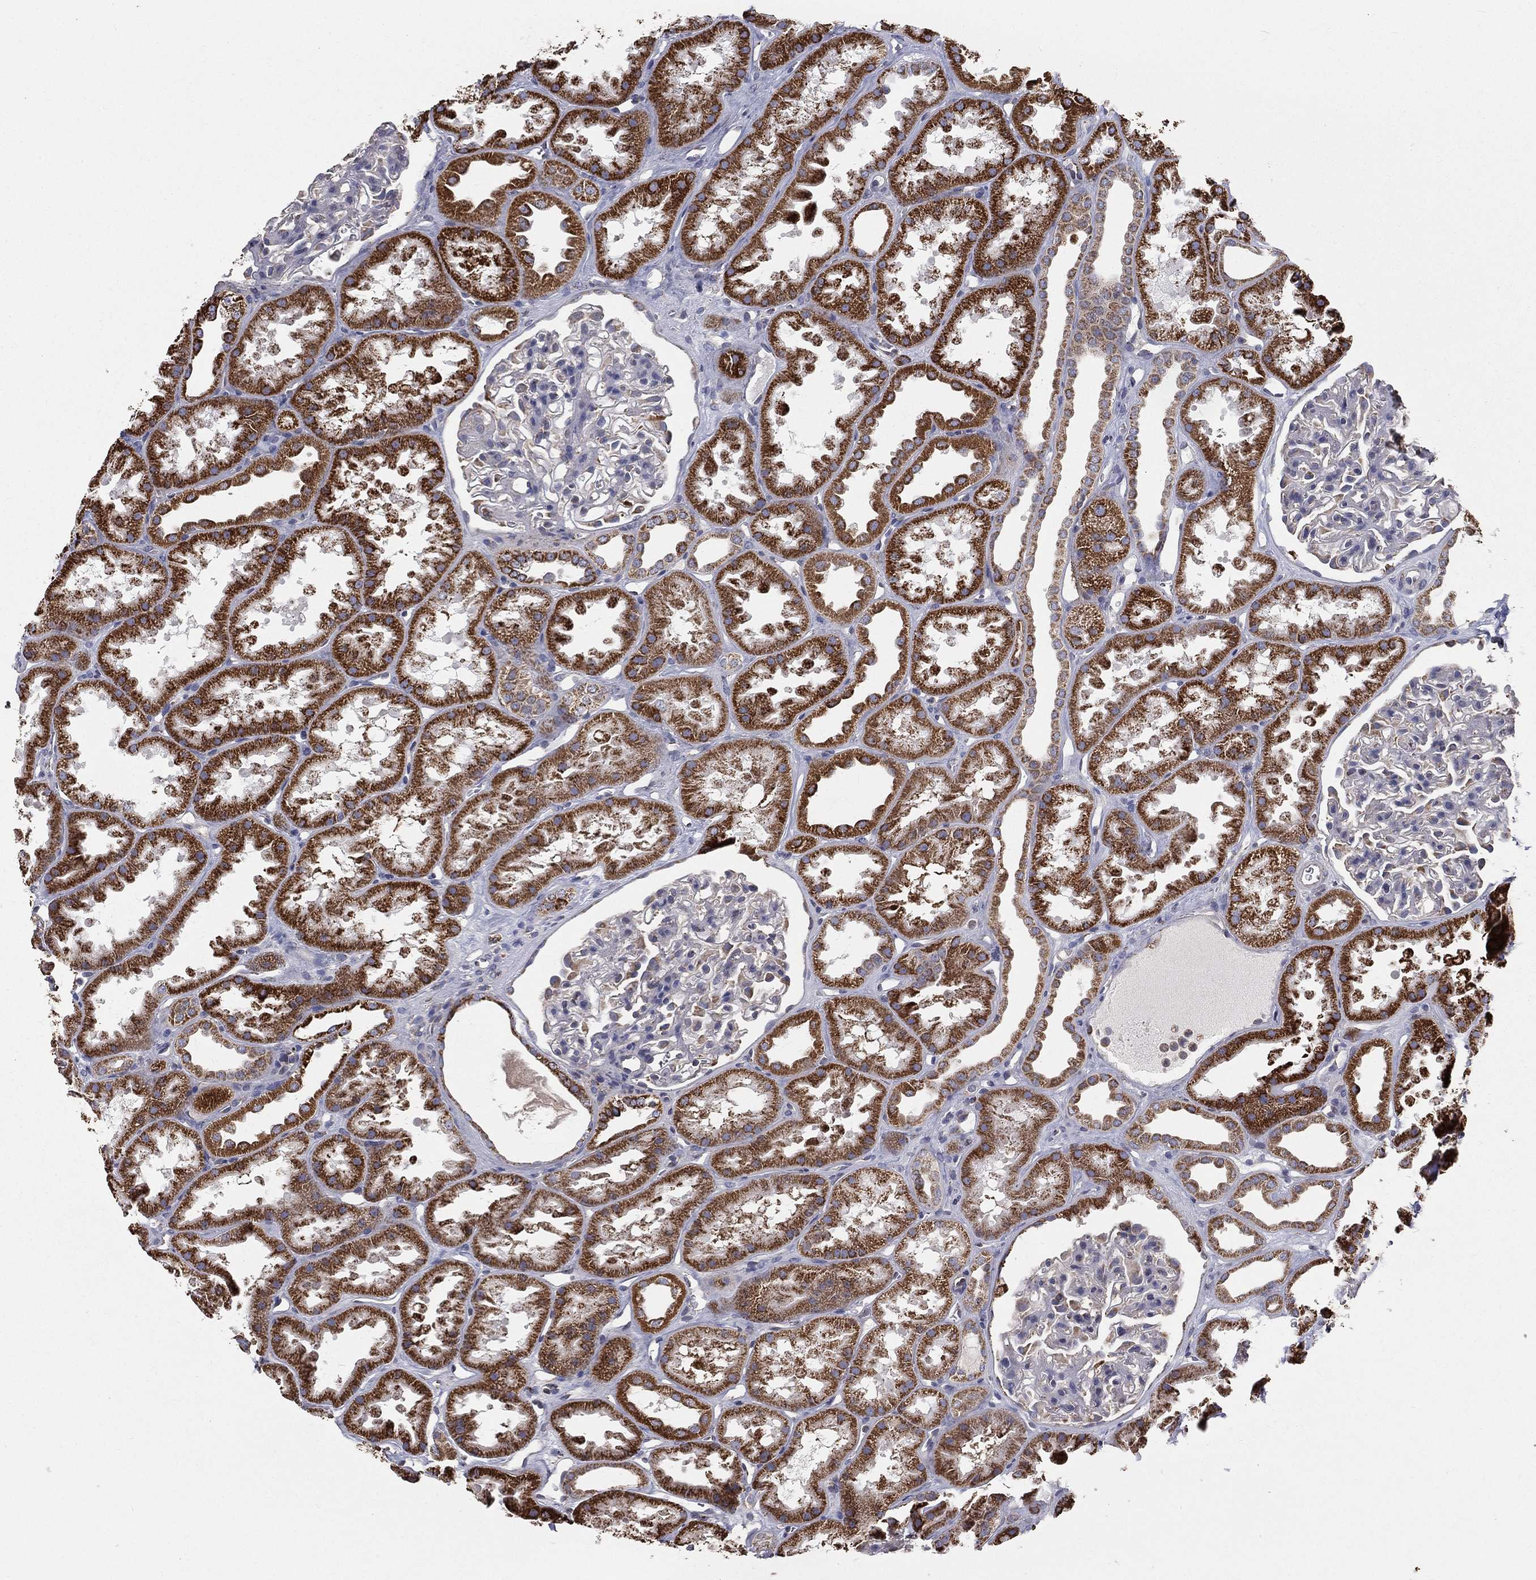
{"staining": {"intensity": "negative", "quantity": "none", "location": "none"}, "tissue": "kidney", "cell_type": "Cells in glomeruli", "image_type": "normal", "snomed": [{"axis": "morphology", "description": "Normal tissue, NOS"}, {"axis": "topography", "description": "Kidney"}], "caption": "Protein analysis of unremarkable kidney reveals no significant positivity in cells in glomeruli.", "gene": "HADH", "patient": {"sex": "male", "age": 61}}